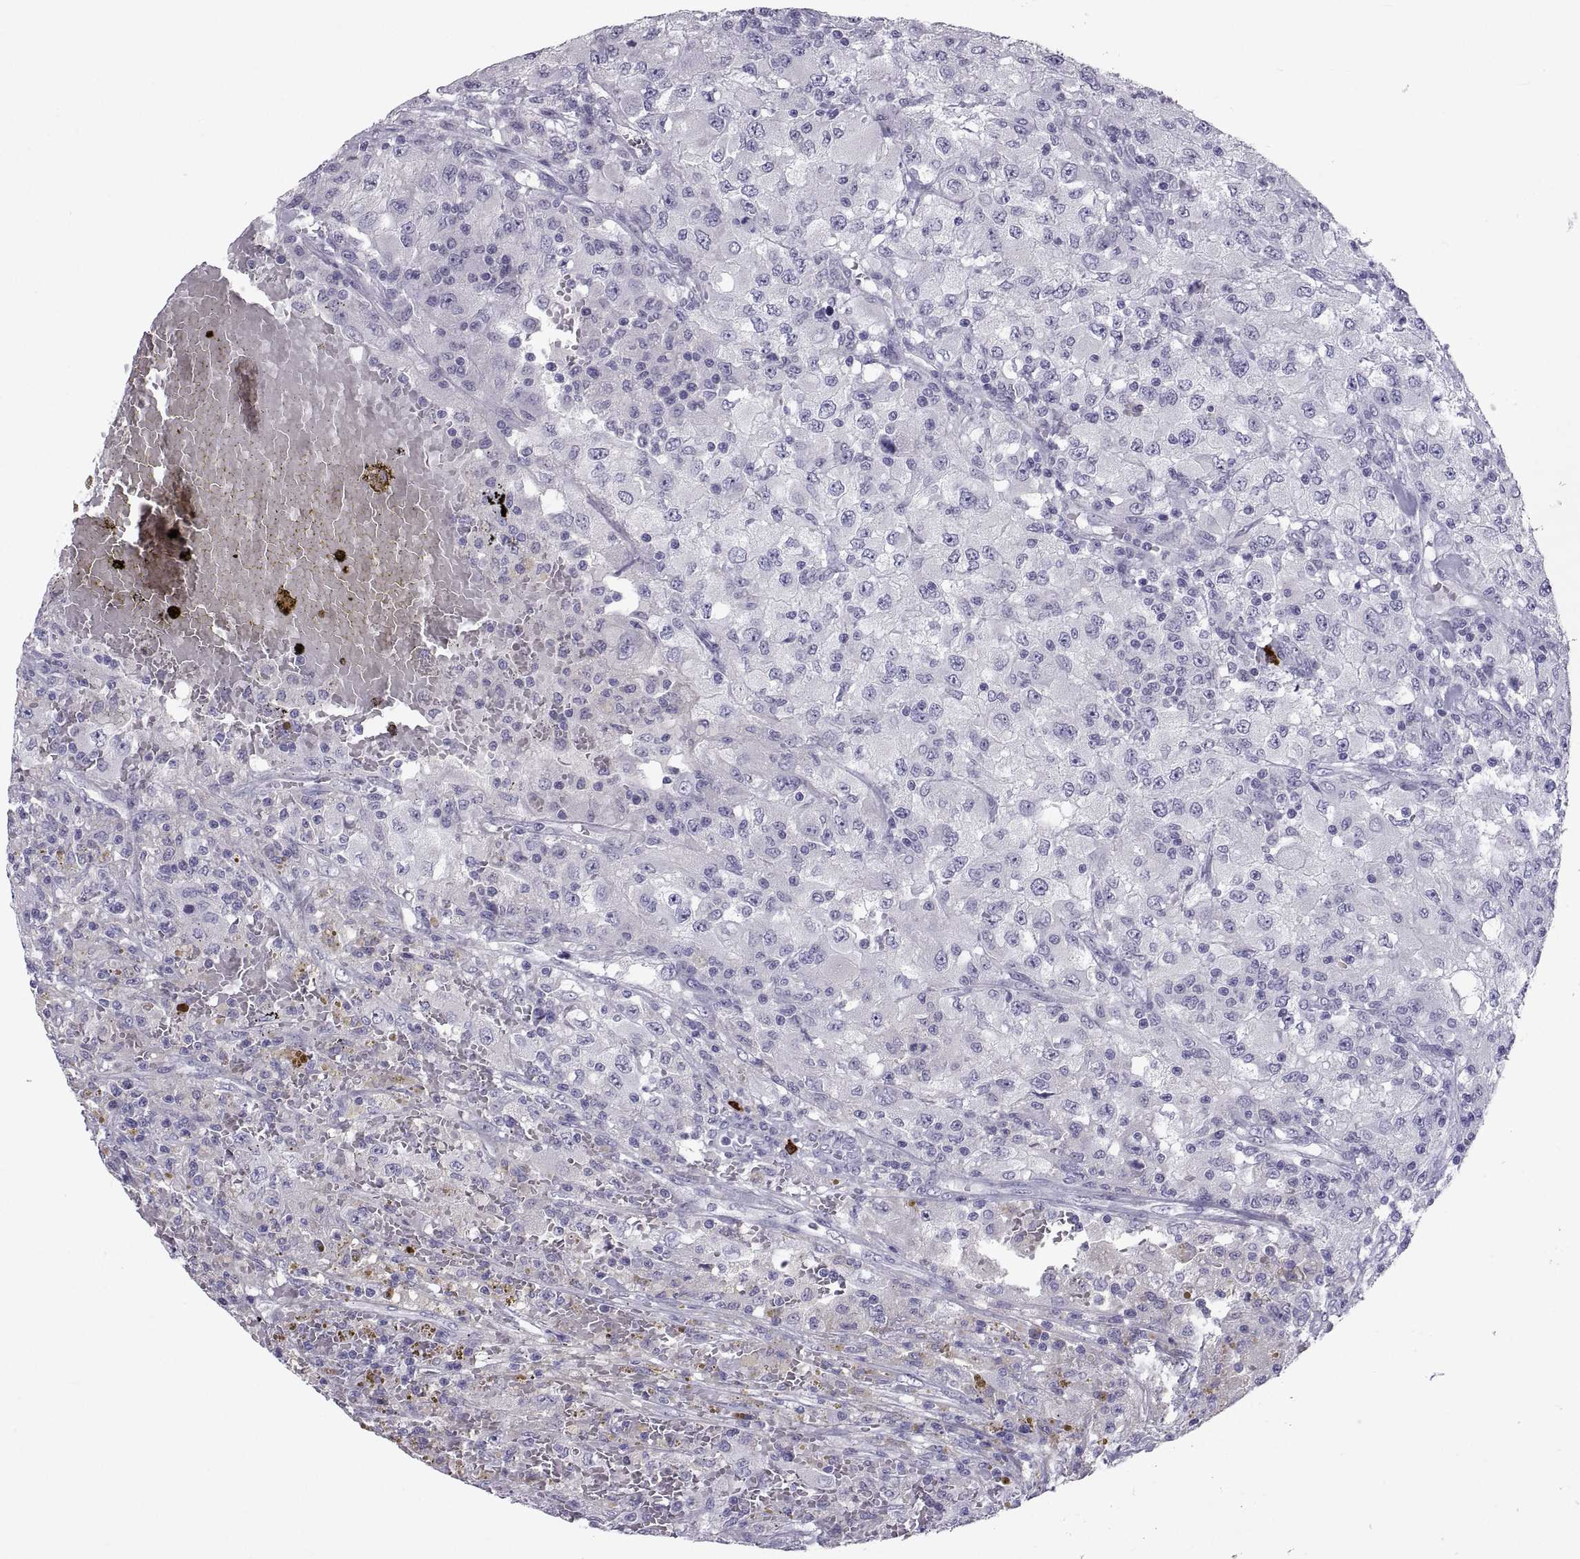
{"staining": {"intensity": "negative", "quantity": "none", "location": "none"}, "tissue": "renal cancer", "cell_type": "Tumor cells", "image_type": "cancer", "snomed": [{"axis": "morphology", "description": "Adenocarcinoma, NOS"}, {"axis": "topography", "description": "Kidney"}], "caption": "Protein analysis of renal cancer (adenocarcinoma) shows no significant positivity in tumor cells.", "gene": "IGSF1", "patient": {"sex": "female", "age": 67}}